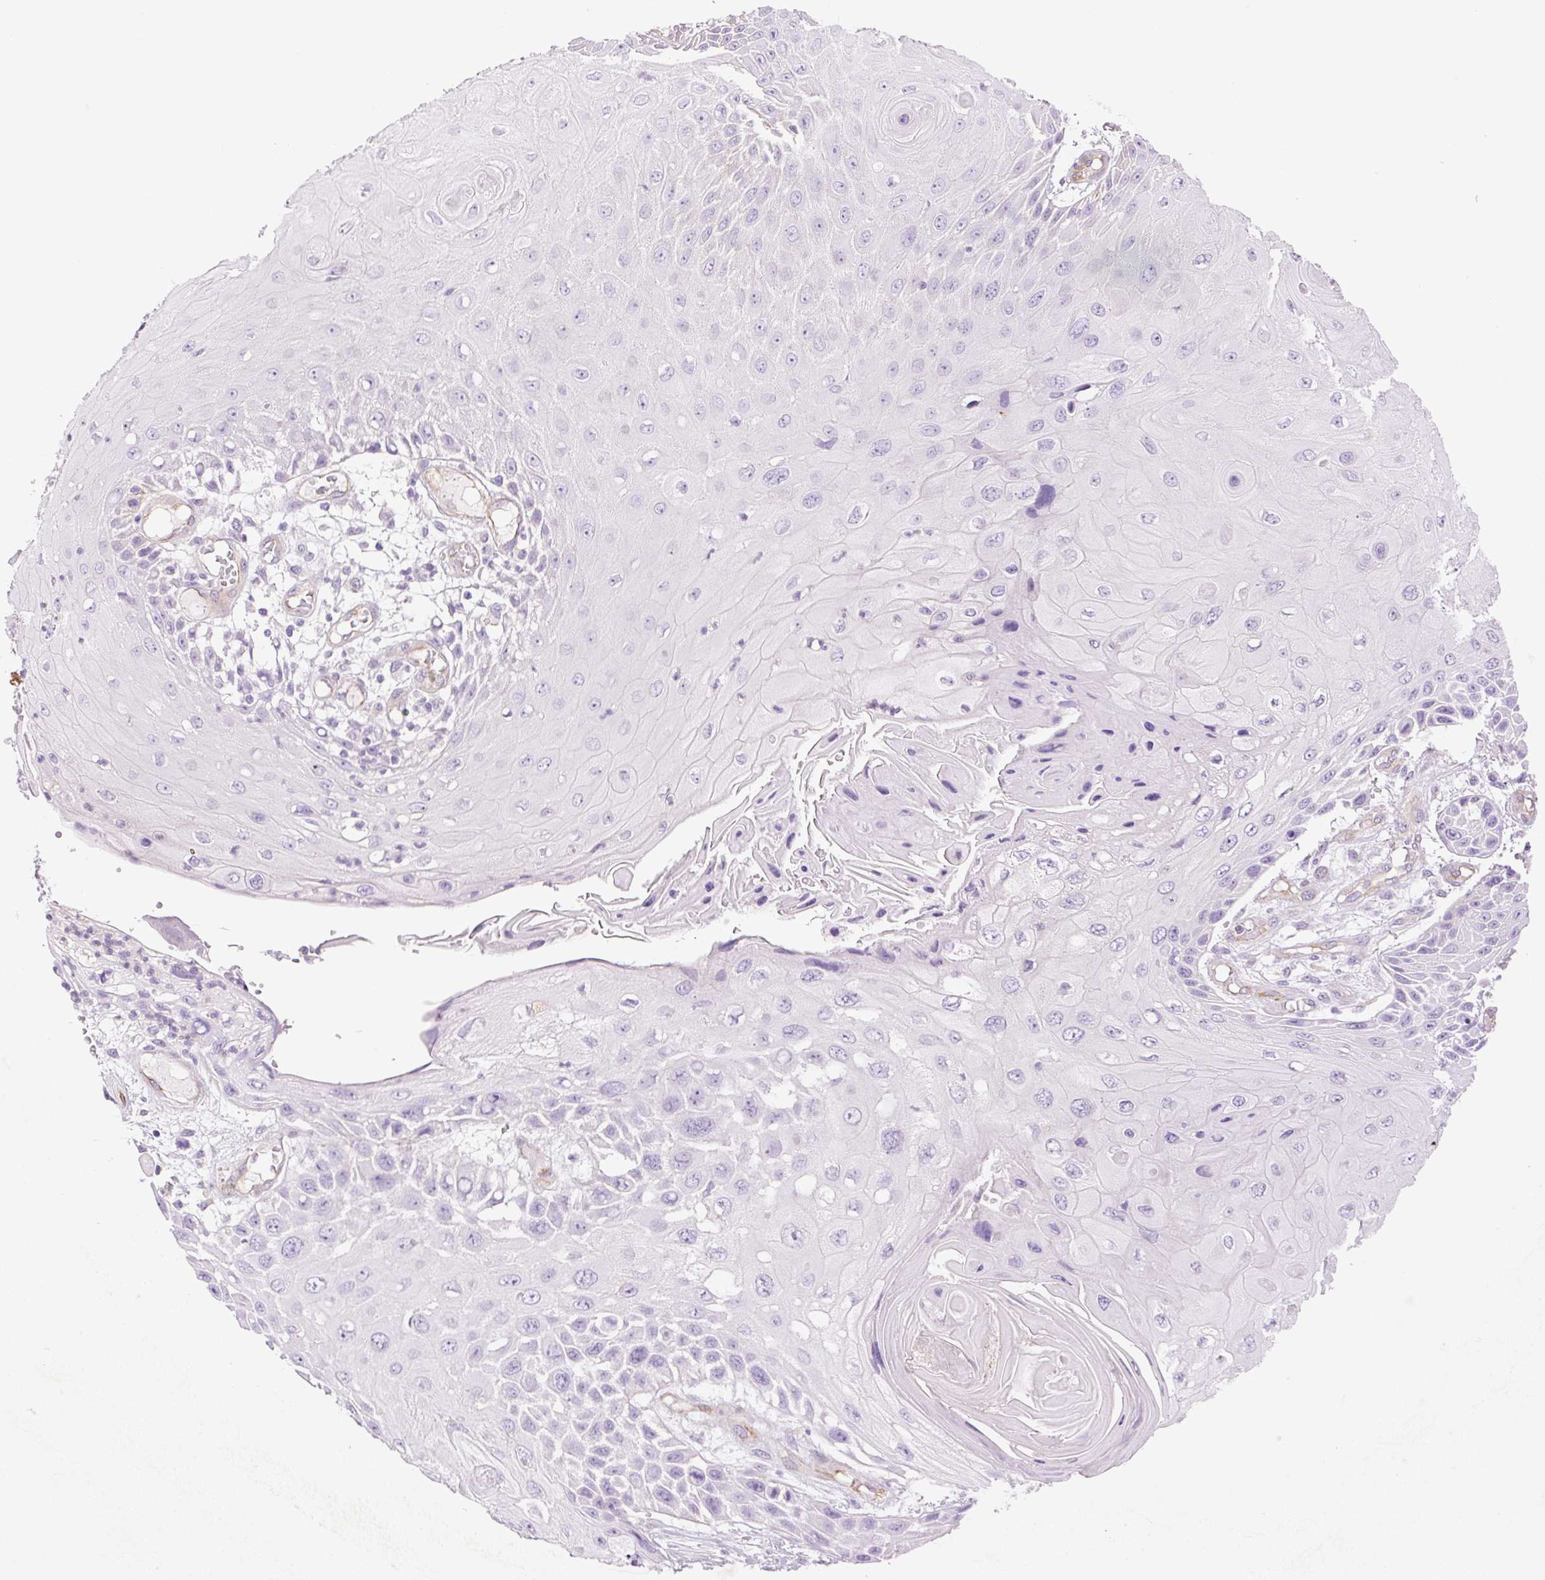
{"staining": {"intensity": "negative", "quantity": "none", "location": "none"}, "tissue": "skin cancer", "cell_type": "Tumor cells", "image_type": "cancer", "snomed": [{"axis": "morphology", "description": "Squamous cell carcinoma, NOS"}, {"axis": "topography", "description": "Skin"}, {"axis": "topography", "description": "Vulva"}], "caption": "A high-resolution histopathology image shows immunohistochemistry staining of skin cancer (squamous cell carcinoma), which reveals no significant staining in tumor cells.", "gene": "EHD3", "patient": {"sex": "female", "age": 44}}